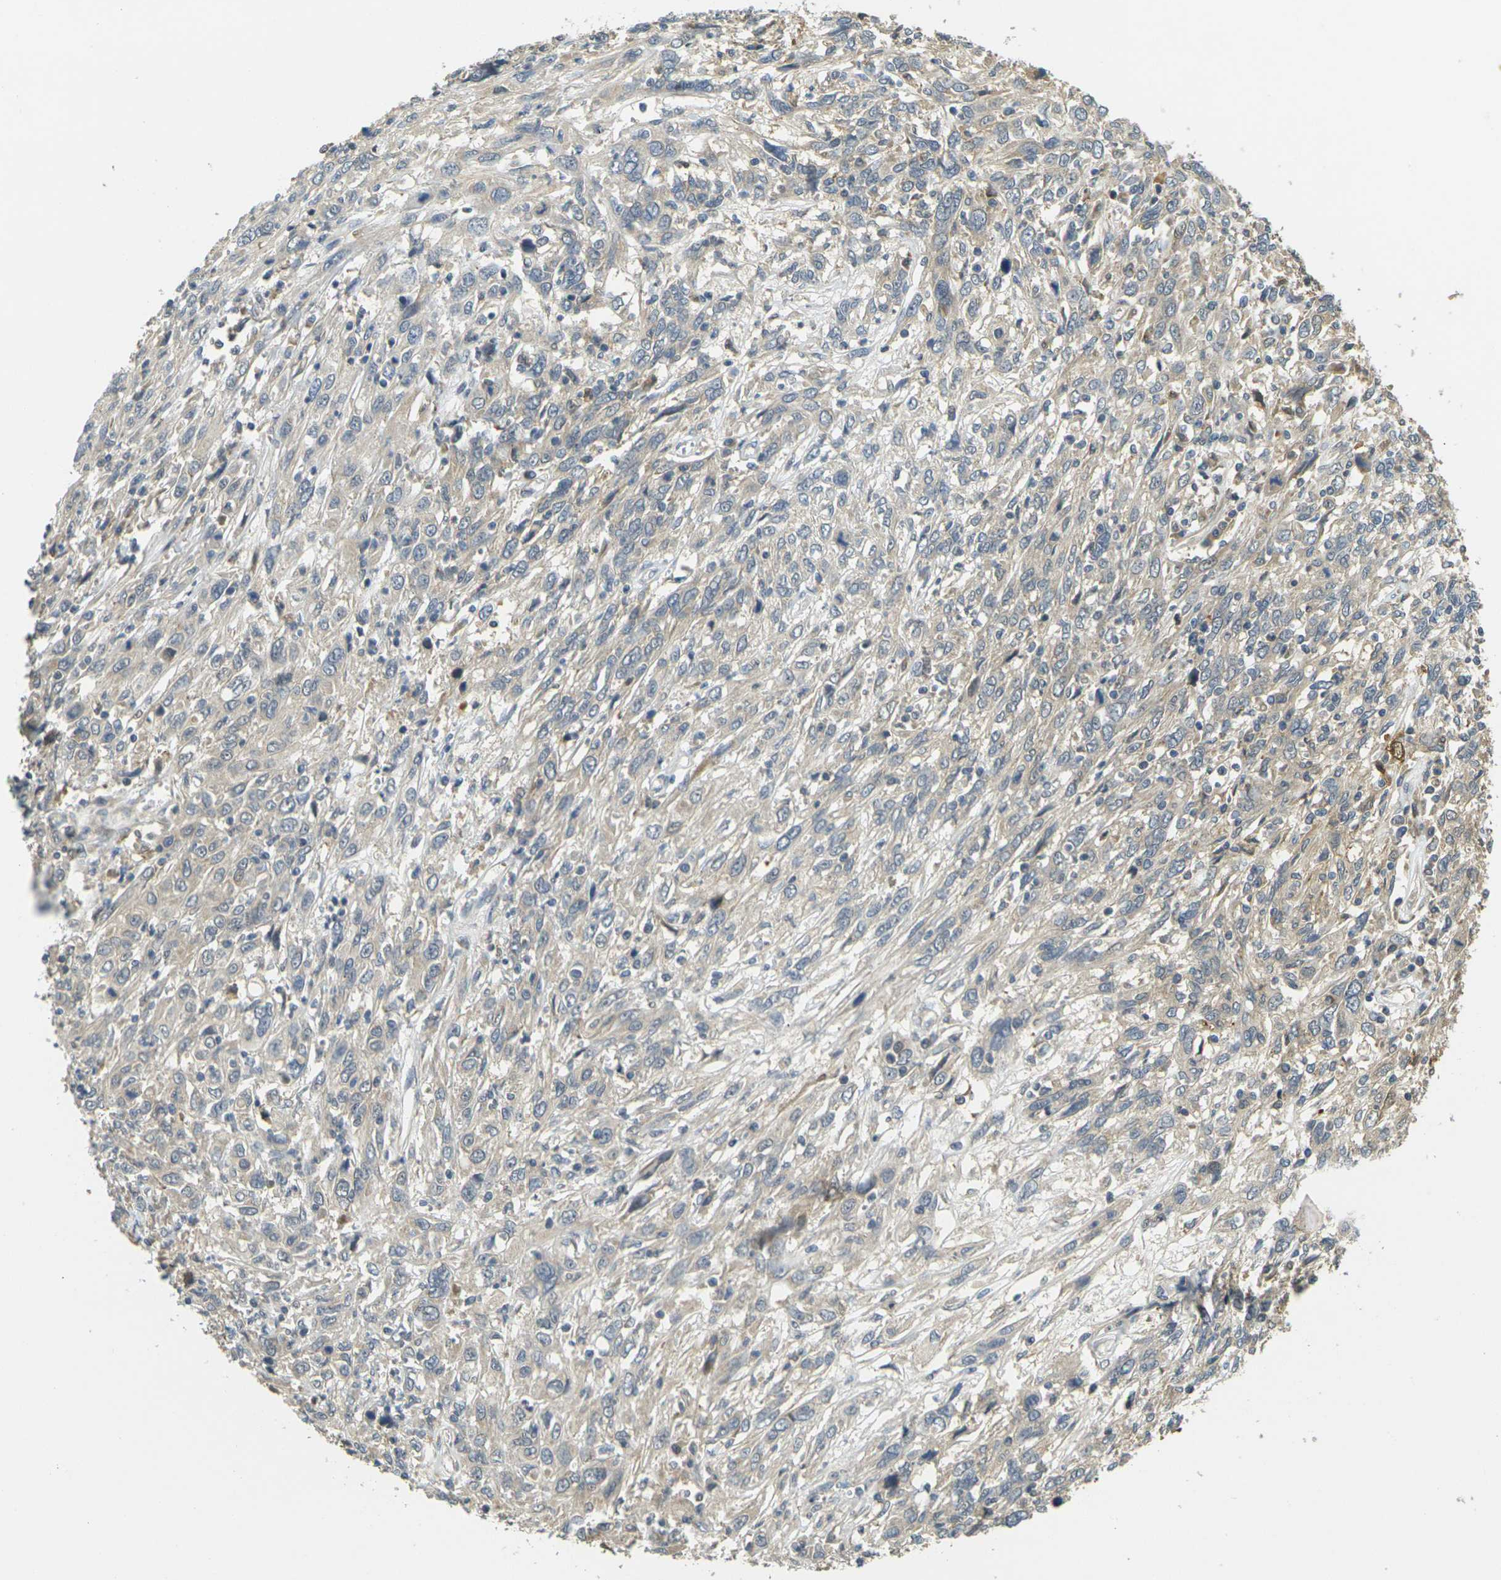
{"staining": {"intensity": "negative", "quantity": "none", "location": "none"}, "tissue": "cervical cancer", "cell_type": "Tumor cells", "image_type": "cancer", "snomed": [{"axis": "morphology", "description": "Squamous cell carcinoma, NOS"}, {"axis": "topography", "description": "Cervix"}], "caption": "This is an immunohistochemistry photomicrograph of cervical cancer. There is no staining in tumor cells.", "gene": "KLHL8", "patient": {"sex": "female", "age": 46}}